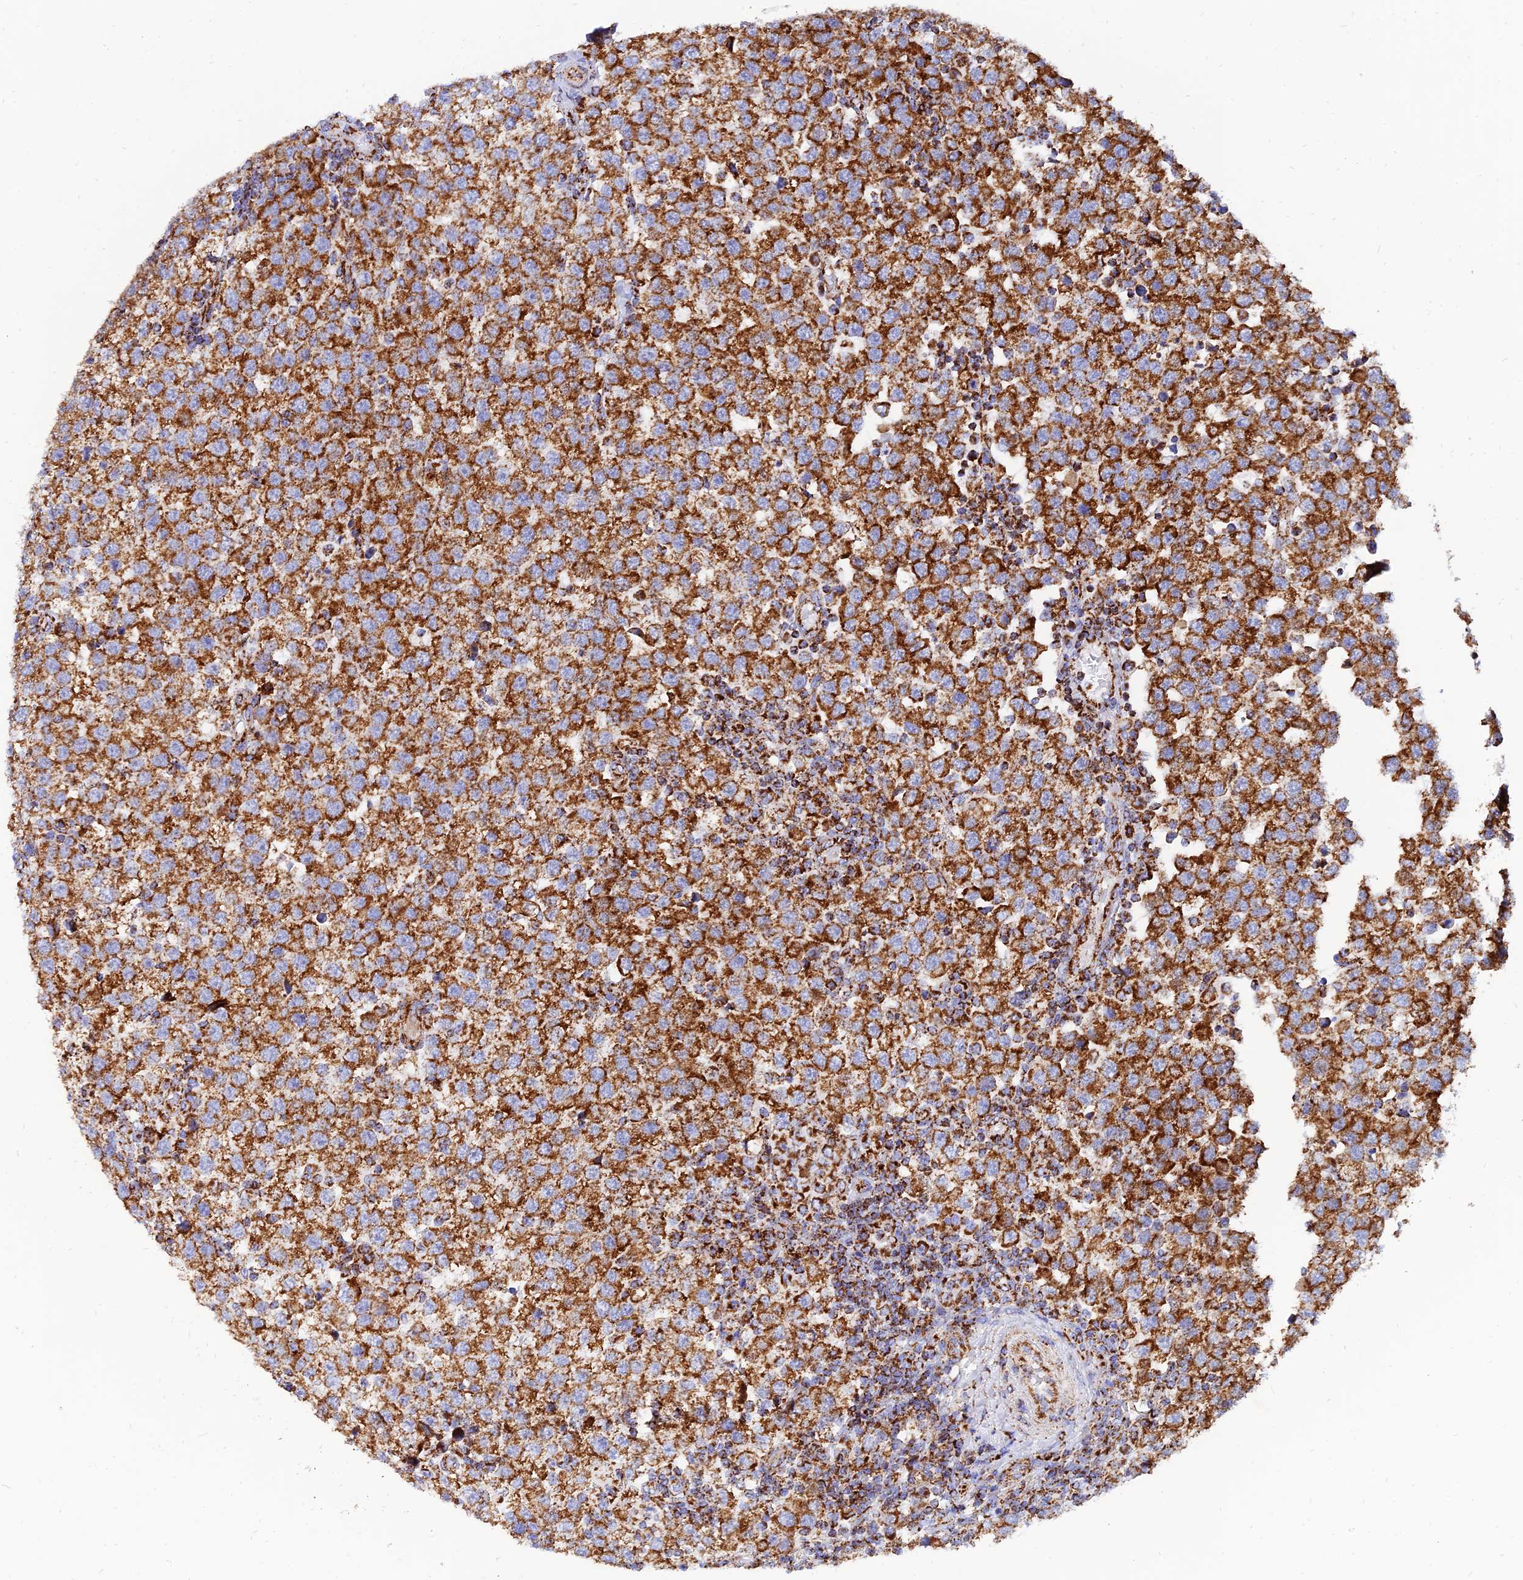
{"staining": {"intensity": "strong", "quantity": ">75%", "location": "cytoplasmic/membranous"}, "tissue": "testis cancer", "cell_type": "Tumor cells", "image_type": "cancer", "snomed": [{"axis": "morphology", "description": "Seminoma, NOS"}, {"axis": "topography", "description": "Testis"}], "caption": "This is a photomicrograph of immunohistochemistry (IHC) staining of testis cancer, which shows strong positivity in the cytoplasmic/membranous of tumor cells.", "gene": "NDUFB6", "patient": {"sex": "male", "age": 34}}